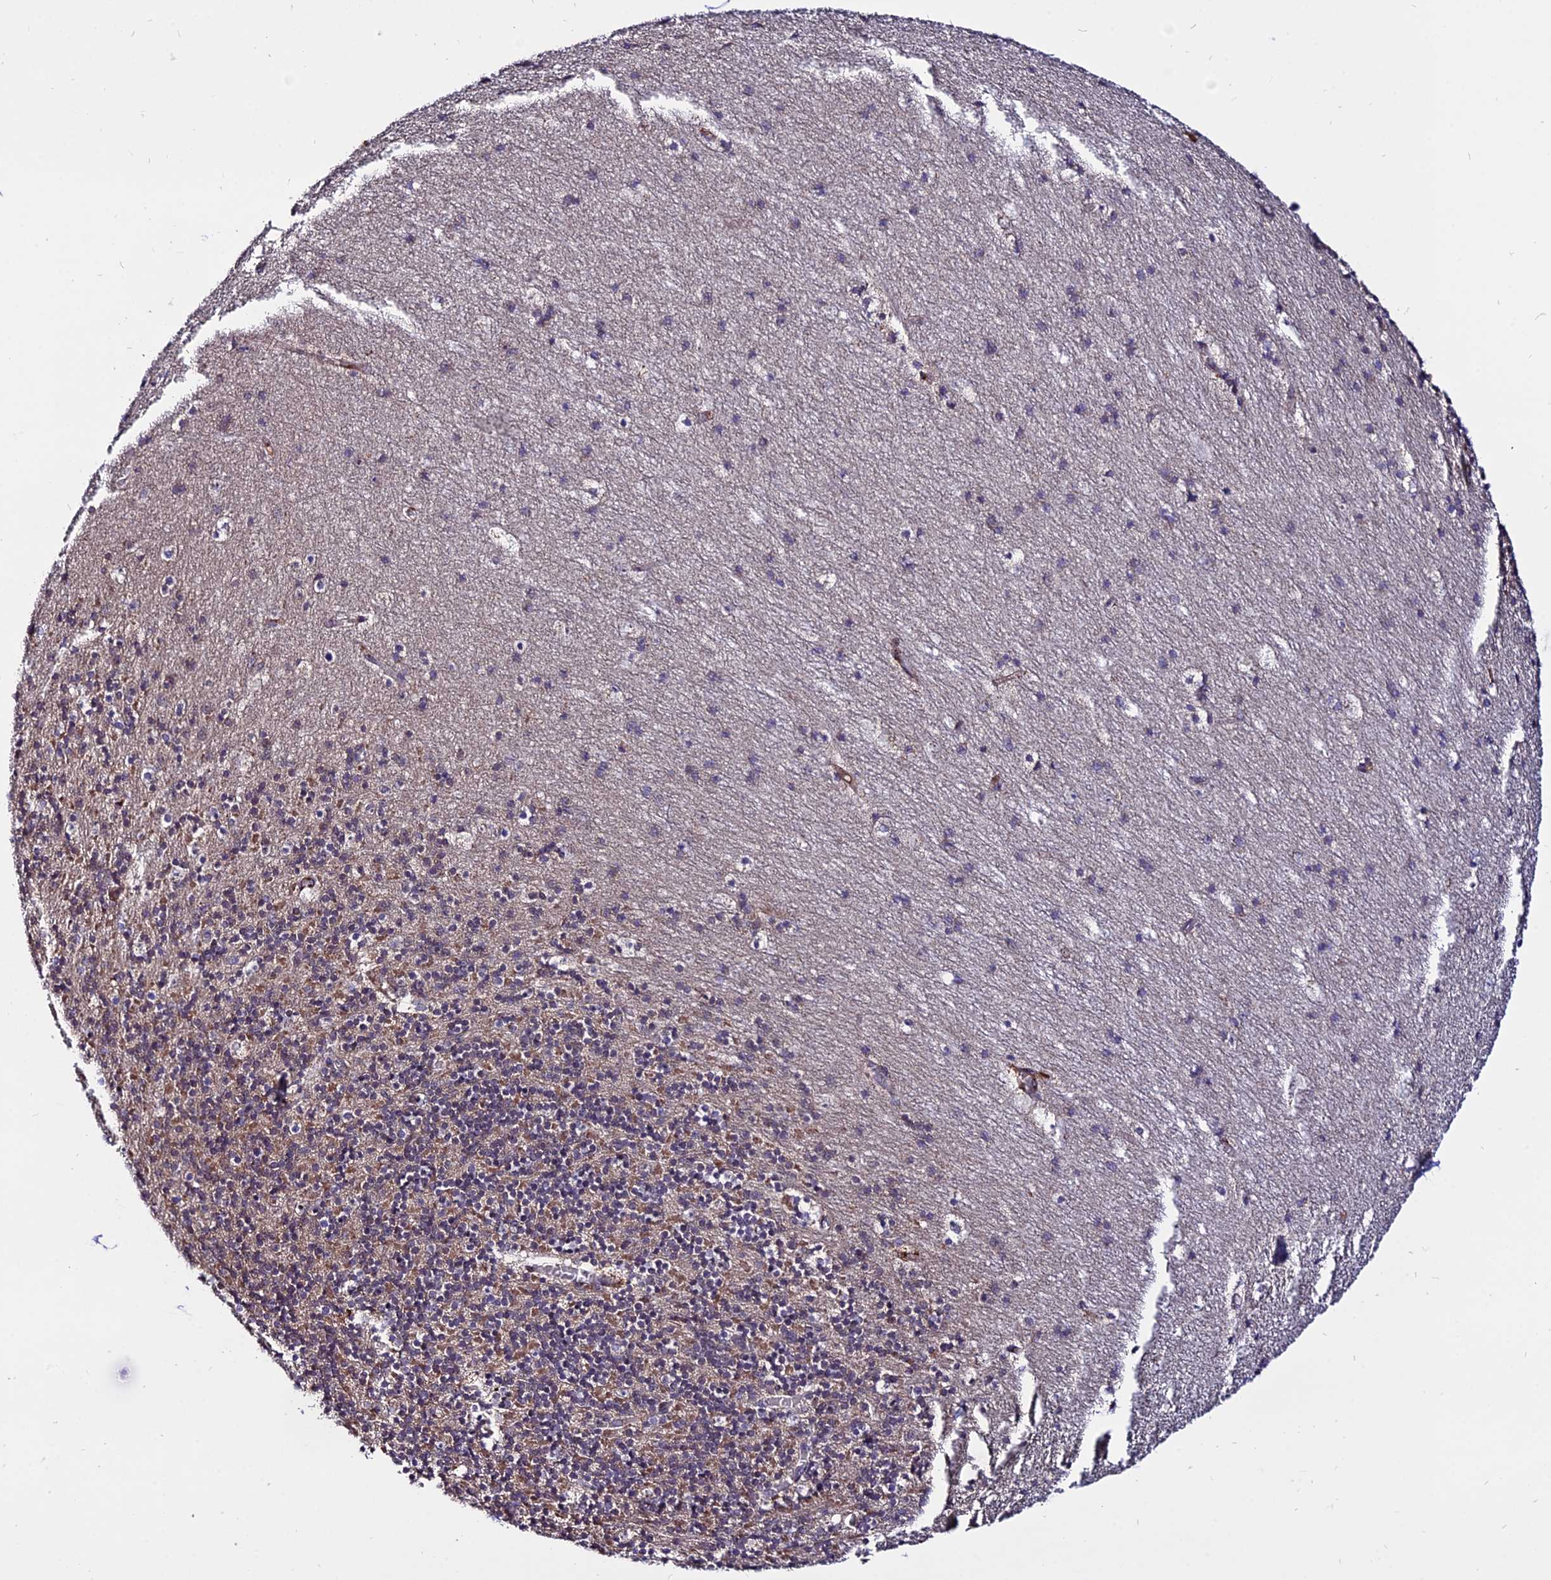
{"staining": {"intensity": "moderate", "quantity": "25%-75%", "location": "cytoplasmic/membranous"}, "tissue": "cerebellum", "cell_type": "Cells in granular layer", "image_type": "normal", "snomed": [{"axis": "morphology", "description": "Normal tissue, NOS"}, {"axis": "topography", "description": "Cerebellum"}], "caption": "Immunohistochemical staining of unremarkable human cerebellum demonstrates moderate cytoplasmic/membranous protein positivity in approximately 25%-75% of cells in granular layer. The protein of interest is stained brown, and the nuclei are stained in blue (DAB (3,3'-diaminobenzidine) IHC with brightfield microscopy, high magnification).", "gene": "CDC37L1", "patient": {"sex": "male", "age": 45}}